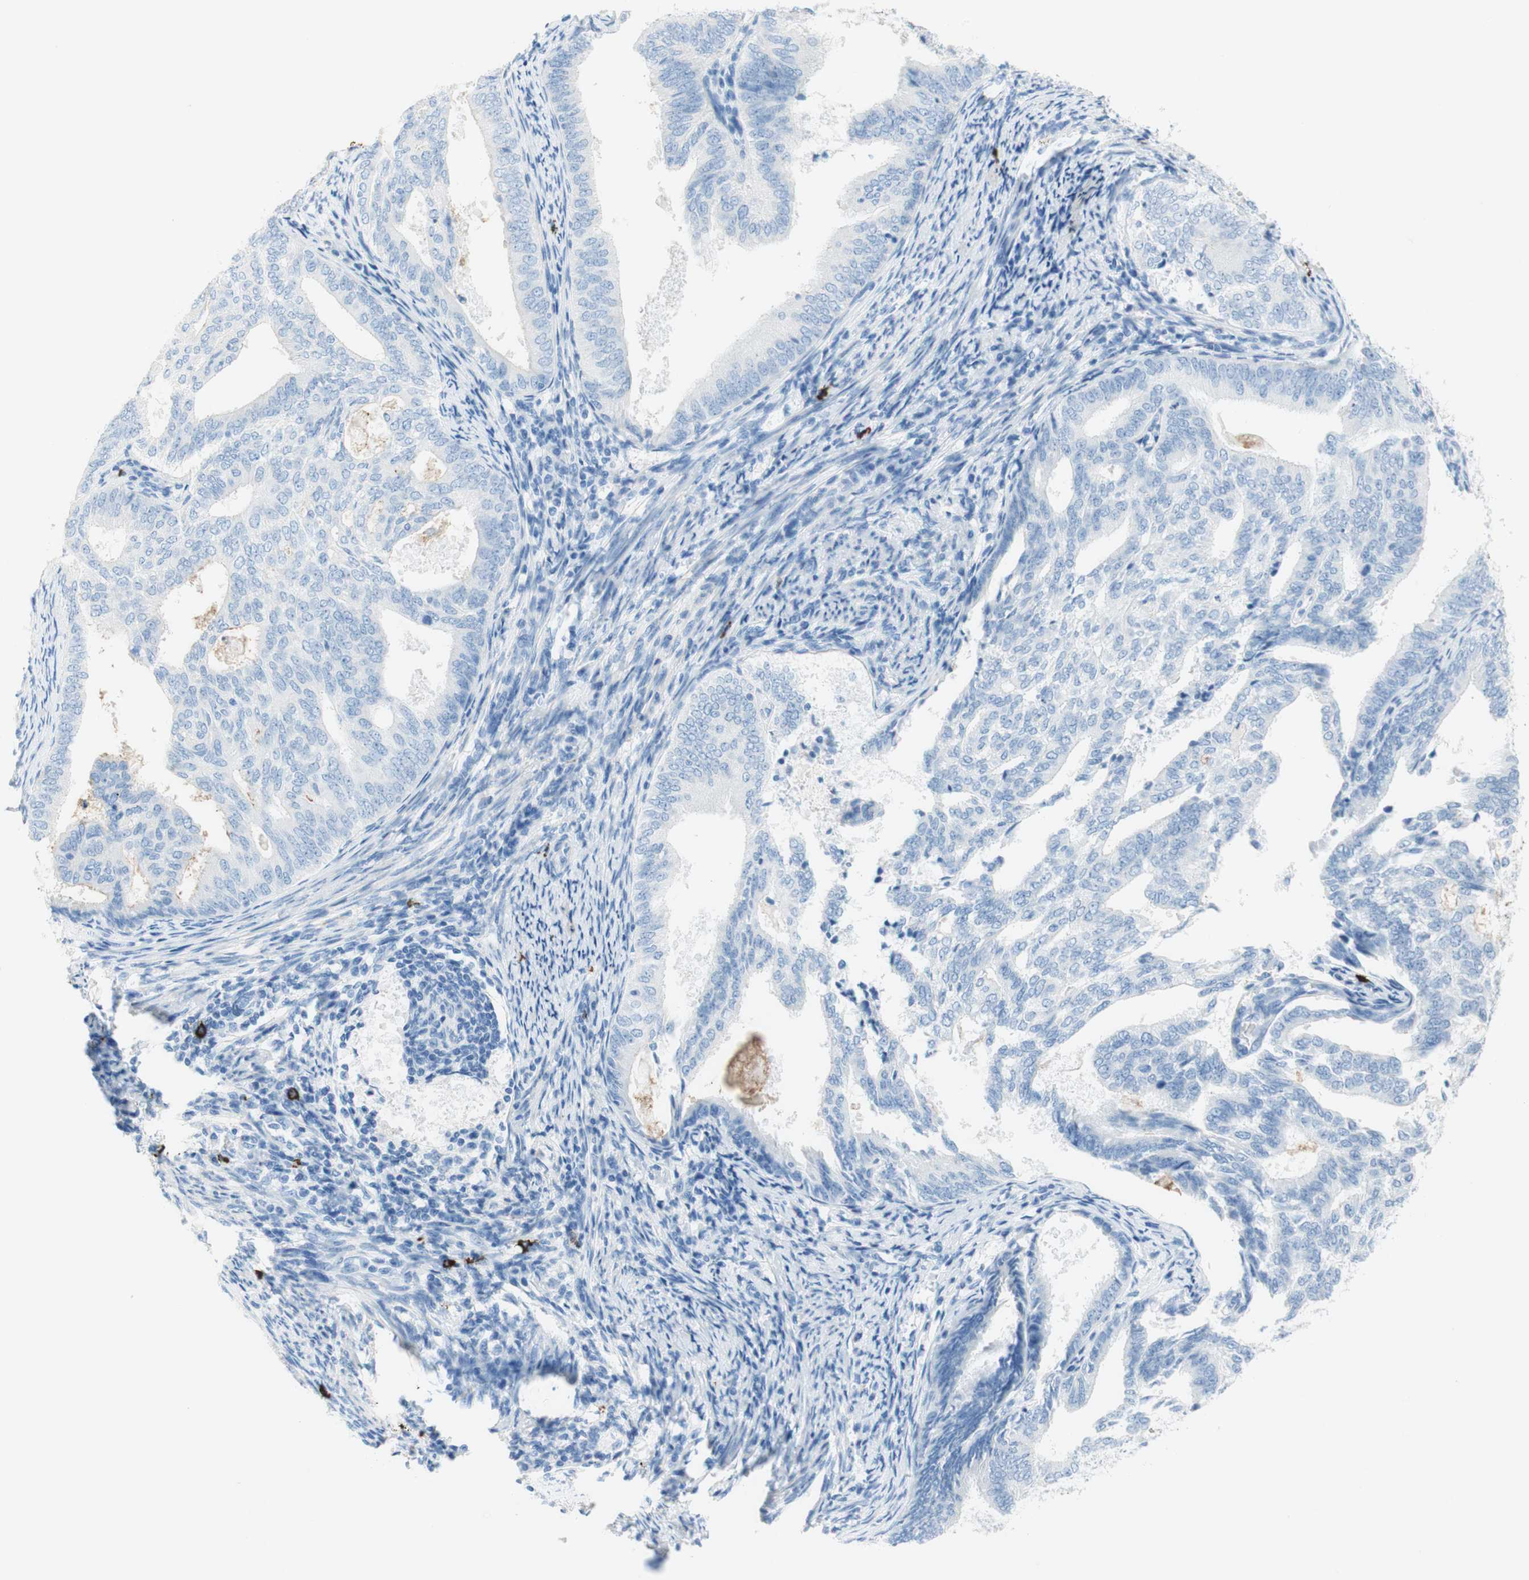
{"staining": {"intensity": "negative", "quantity": "none", "location": "none"}, "tissue": "endometrial cancer", "cell_type": "Tumor cells", "image_type": "cancer", "snomed": [{"axis": "morphology", "description": "Adenocarcinoma, NOS"}, {"axis": "topography", "description": "Endometrium"}], "caption": "An immunohistochemistry (IHC) photomicrograph of endometrial cancer (adenocarcinoma) is shown. There is no staining in tumor cells of endometrial cancer (adenocarcinoma).", "gene": "CEACAM1", "patient": {"sex": "female", "age": 58}}